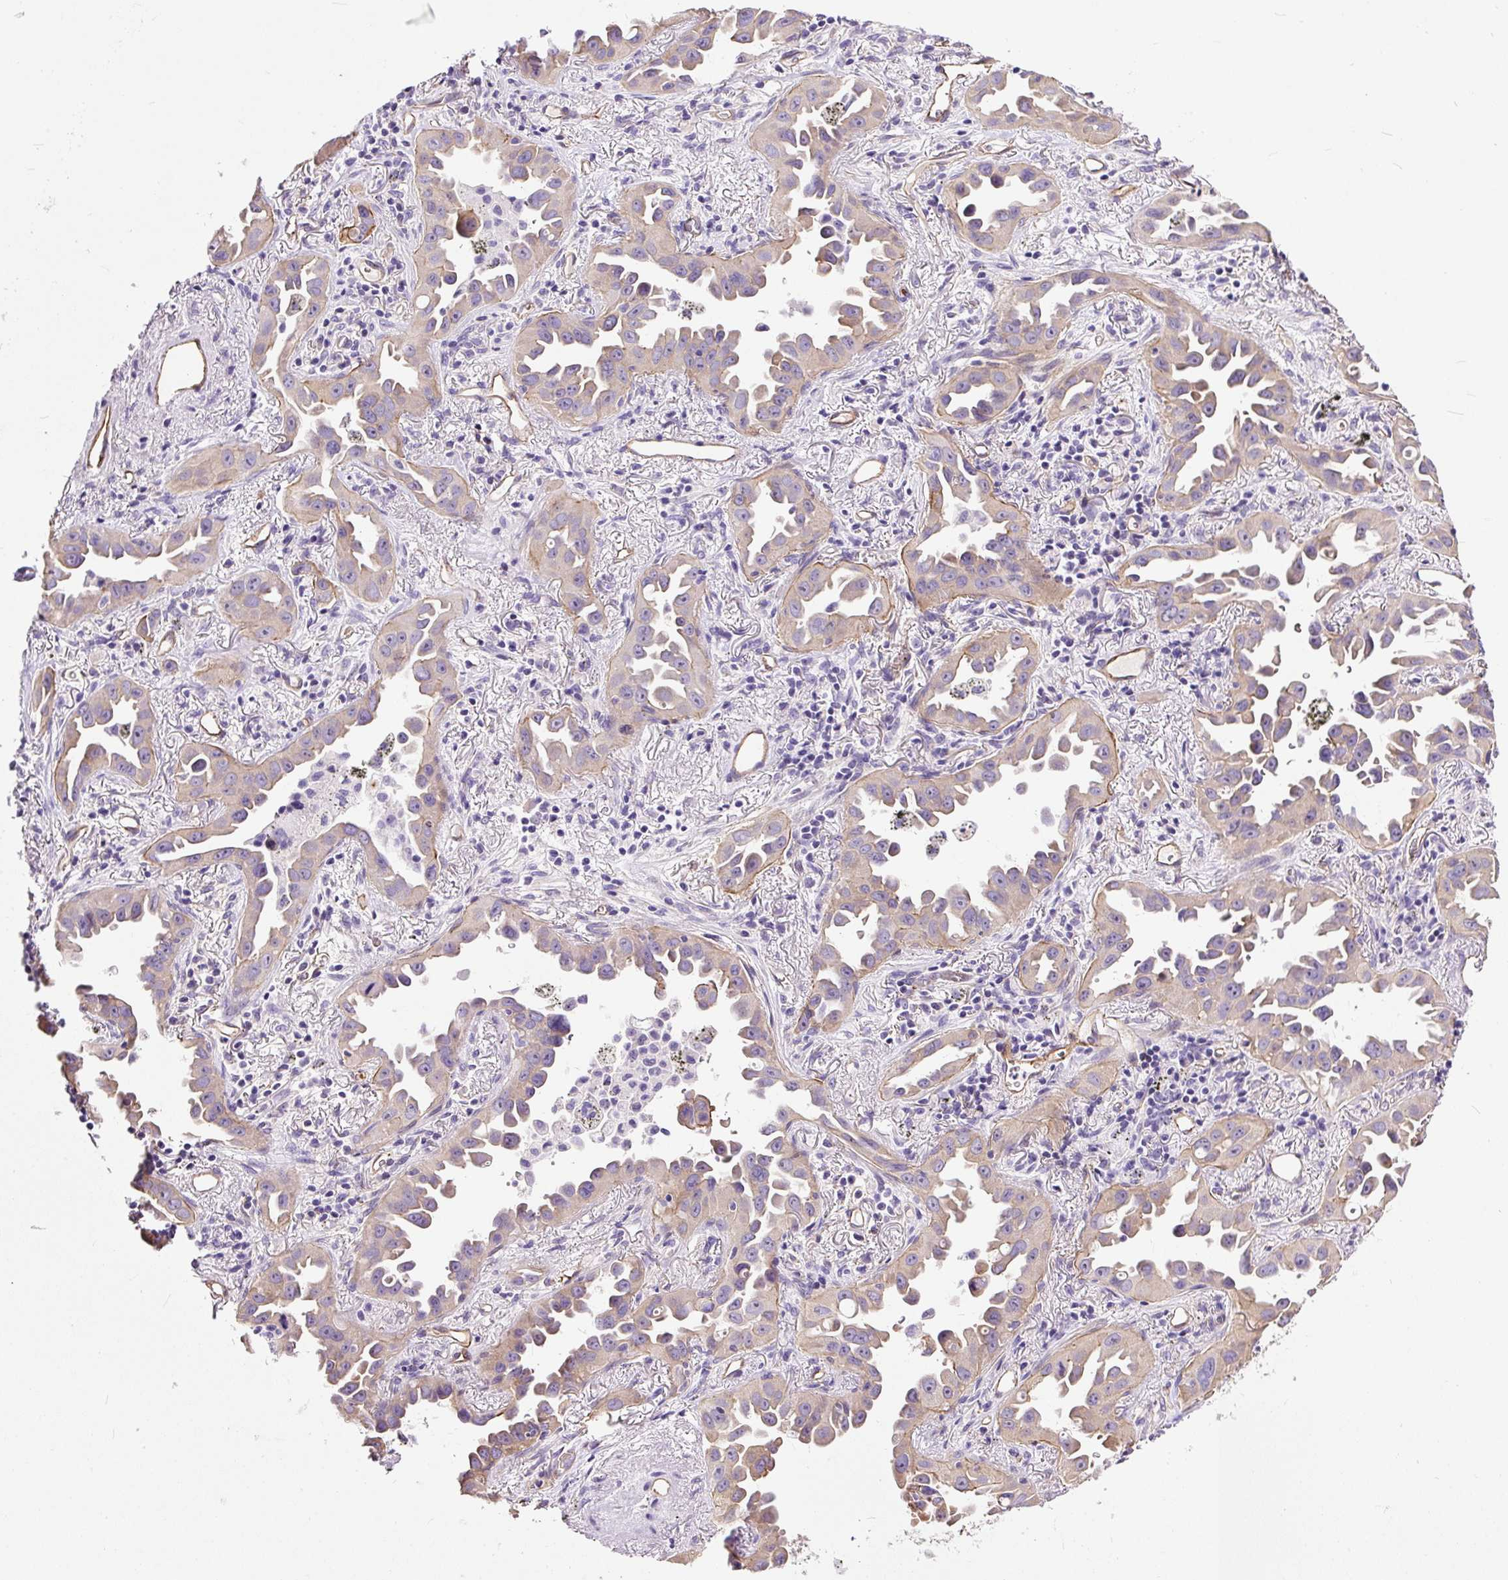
{"staining": {"intensity": "weak", "quantity": "25%-75%", "location": "cytoplasmic/membranous"}, "tissue": "lung cancer", "cell_type": "Tumor cells", "image_type": "cancer", "snomed": [{"axis": "morphology", "description": "Adenocarcinoma, NOS"}, {"axis": "topography", "description": "Lung"}], "caption": "Tumor cells reveal low levels of weak cytoplasmic/membranous staining in about 25%-75% of cells in human lung adenocarcinoma.", "gene": "MAGEB16", "patient": {"sex": "male", "age": 68}}